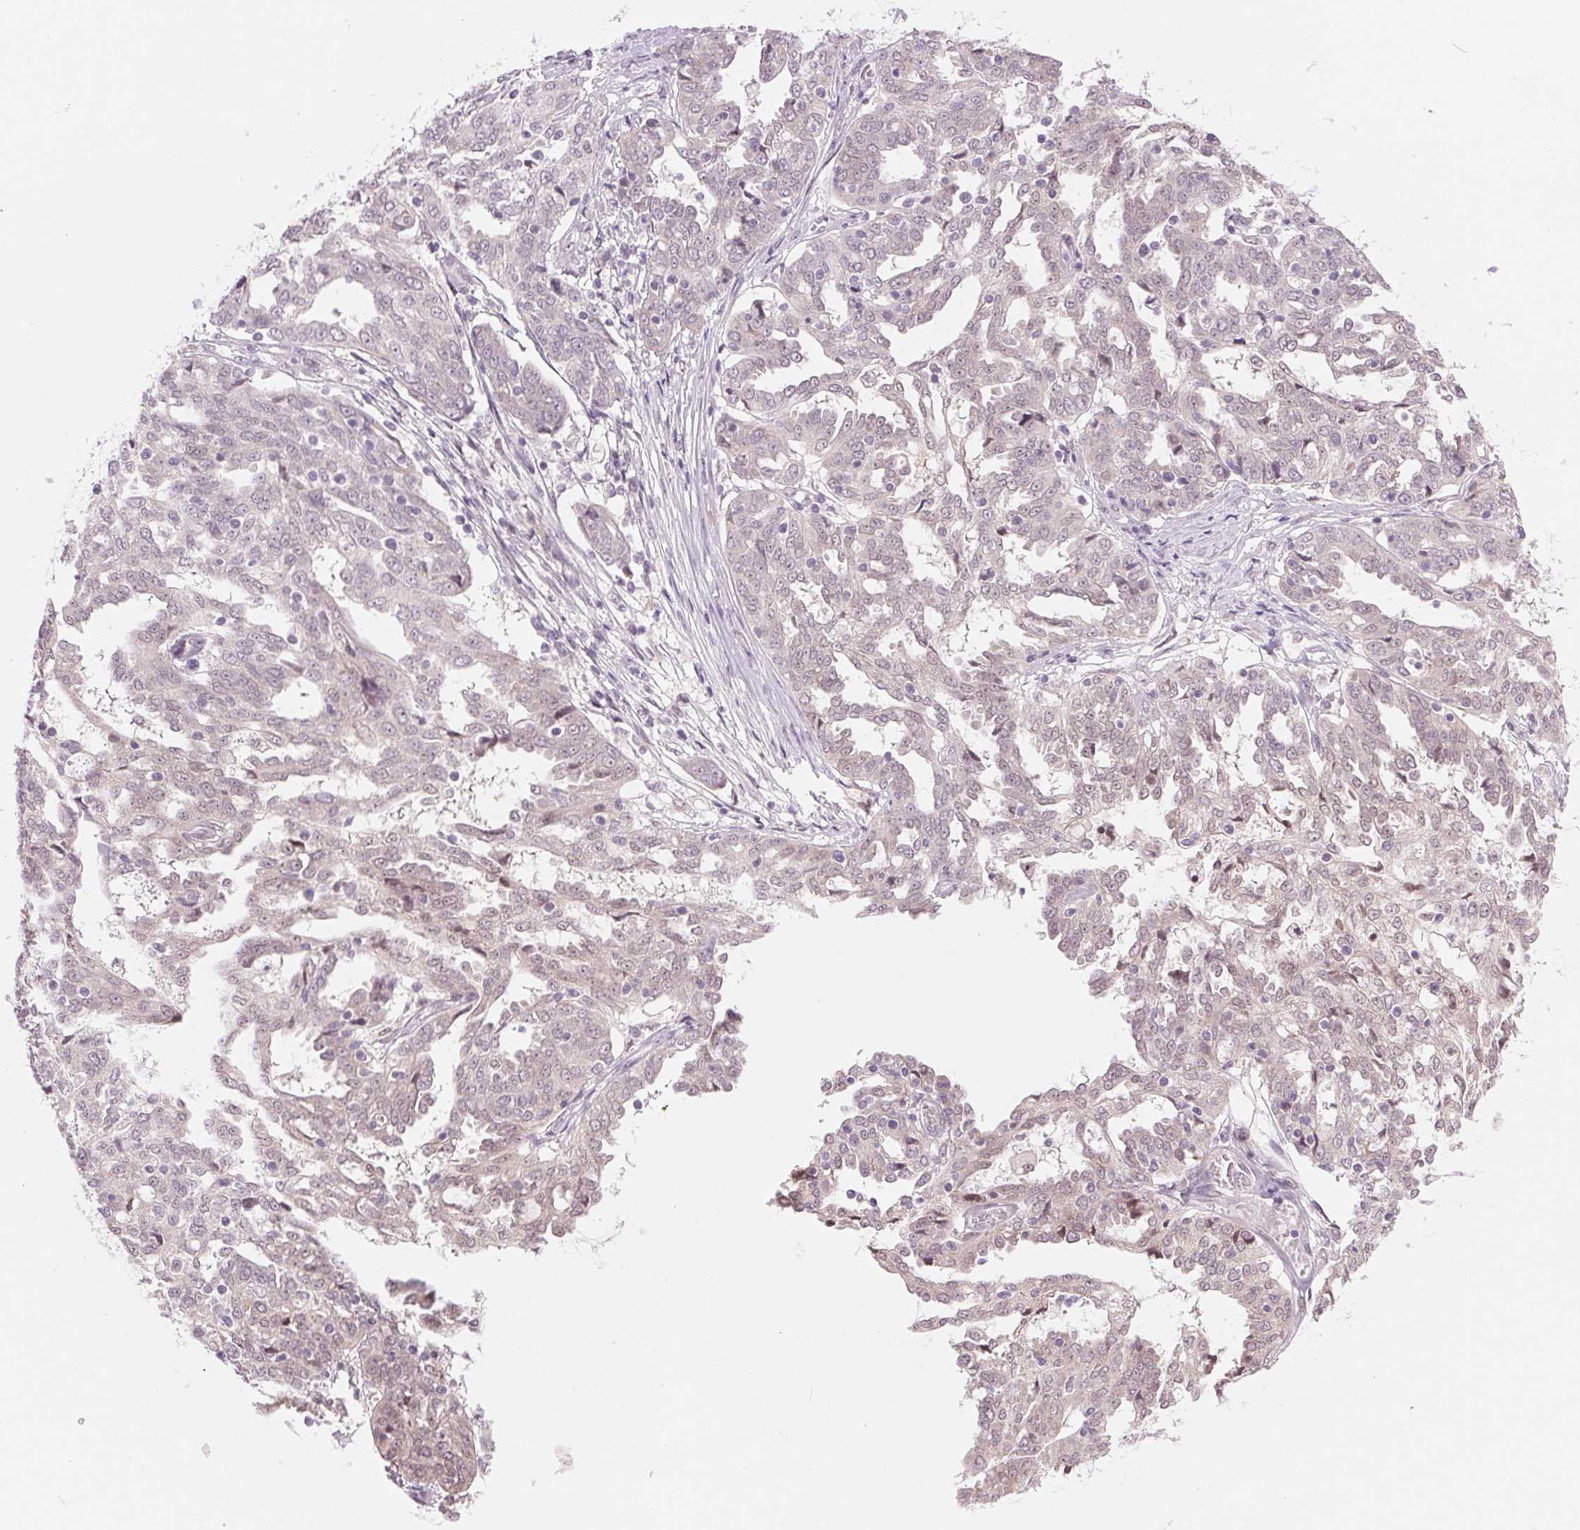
{"staining": {"intensity": "weak", "quantity": "<25%", "location": "cytoplasmic/membranous"}, "tissue": "ovarian cancer", "cell_type": "Tumor cells", "image_type": "cancer", "snomed": [{"axis": "morphology", "description": "Cystadenocarcinoma, serous, NOS"}, {"axis": "topography", "description": "Ovary"}], "caption": "Immunohistochemical staining of human ovarian serous cystadenocarcinoma demonstrates no significant positivity in tumor cells.", "gene": "ERI3", "patient": {"sex": "female", "age": 67}}